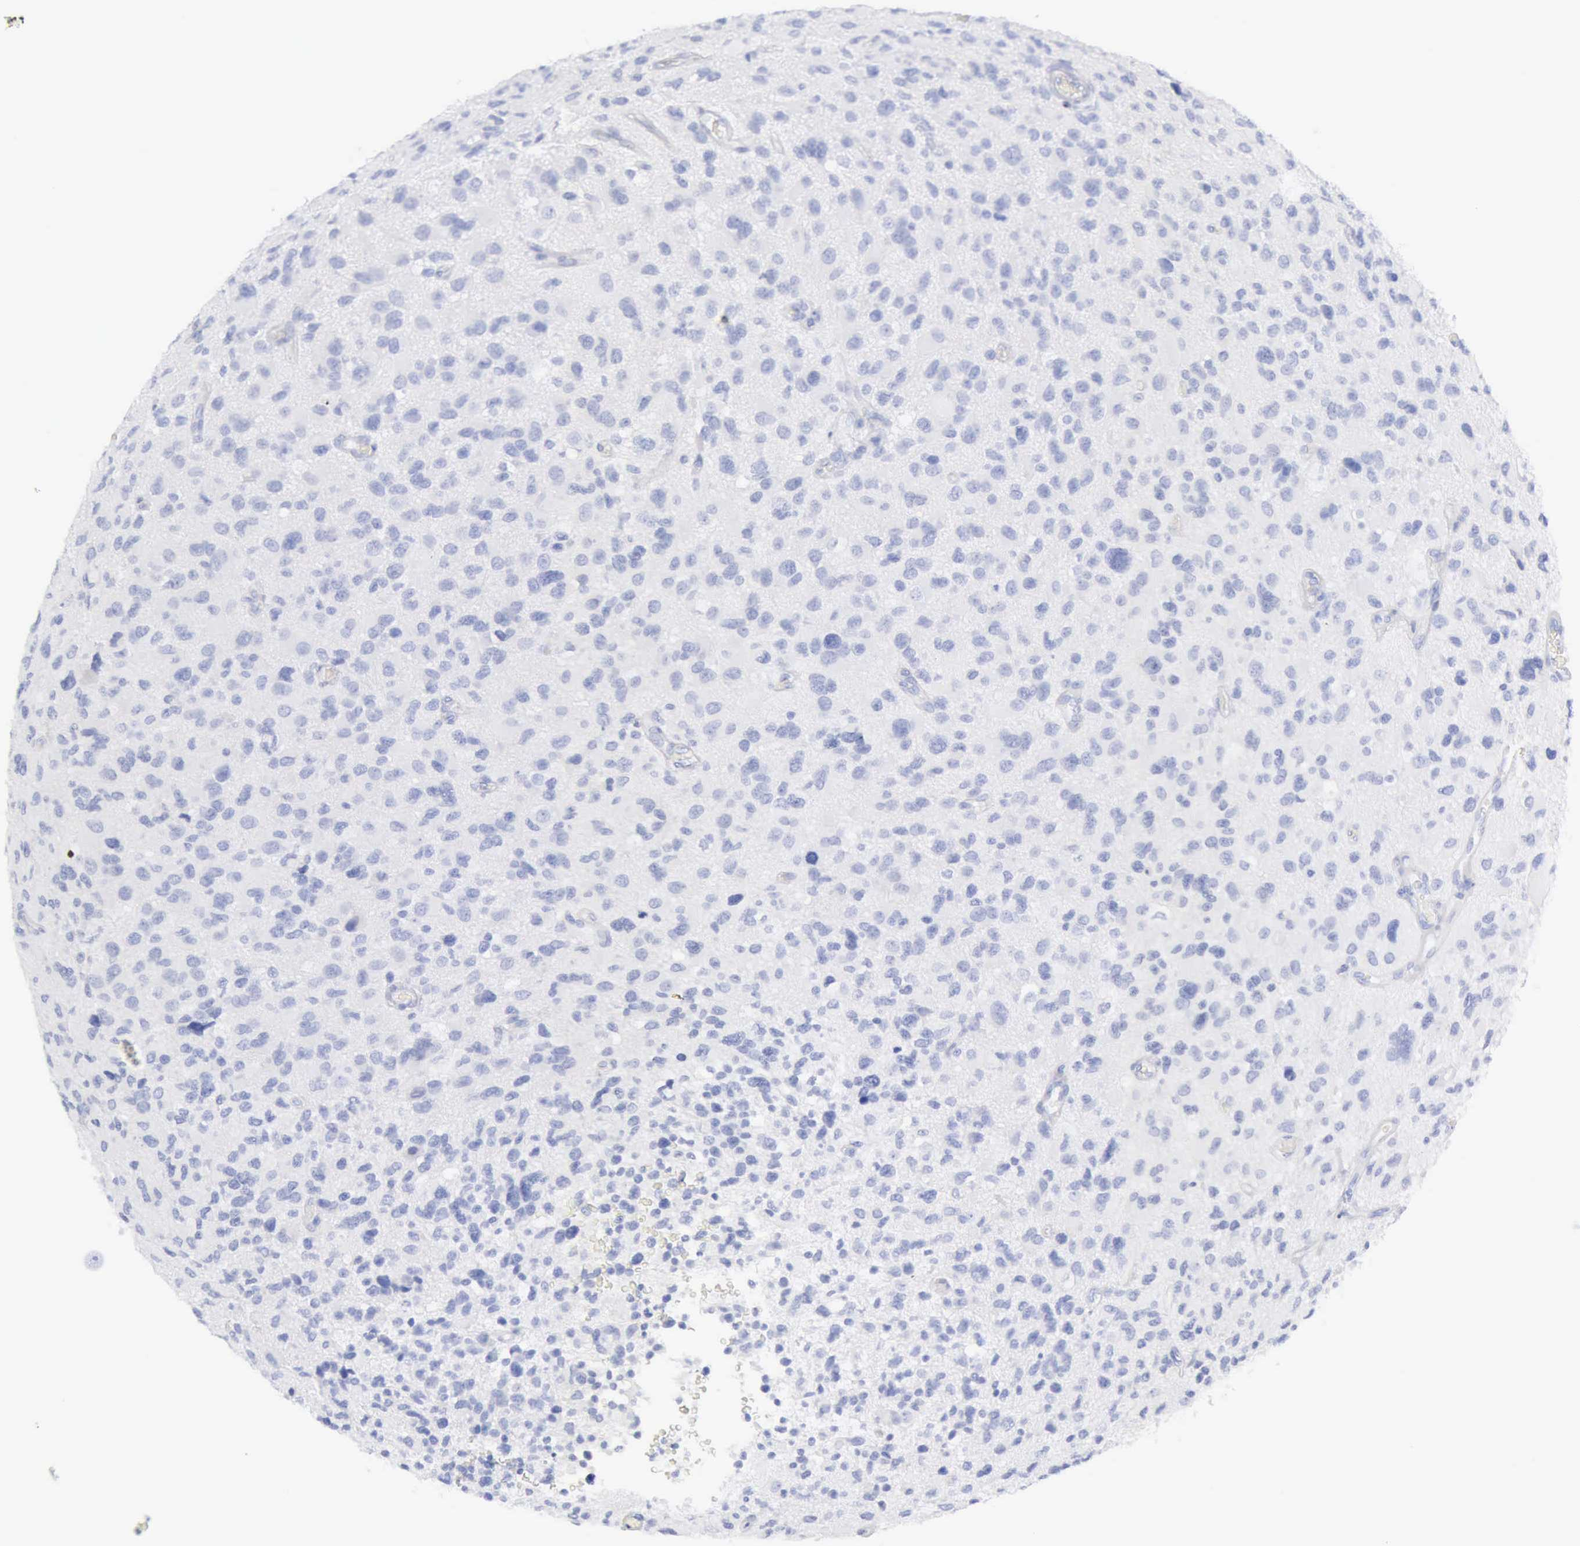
{"staining": {"intensity": "negative", "quantity": "none", "location": "none"}, "tissue": "glioma", "cell_type": "Tumor cells", "image_type": "cancer", "snomed": [{"axis": "morphology", "description": "Glioma, malignant, High grade"}, {"axis": "topography", "description": "Brain"}], "caption": "IHC image of glioma stained for a protein (brown), which demonstrates no staining in tumor cells.", "gene": "GZMB", "patient": {"sex": "male", "age": 69}}